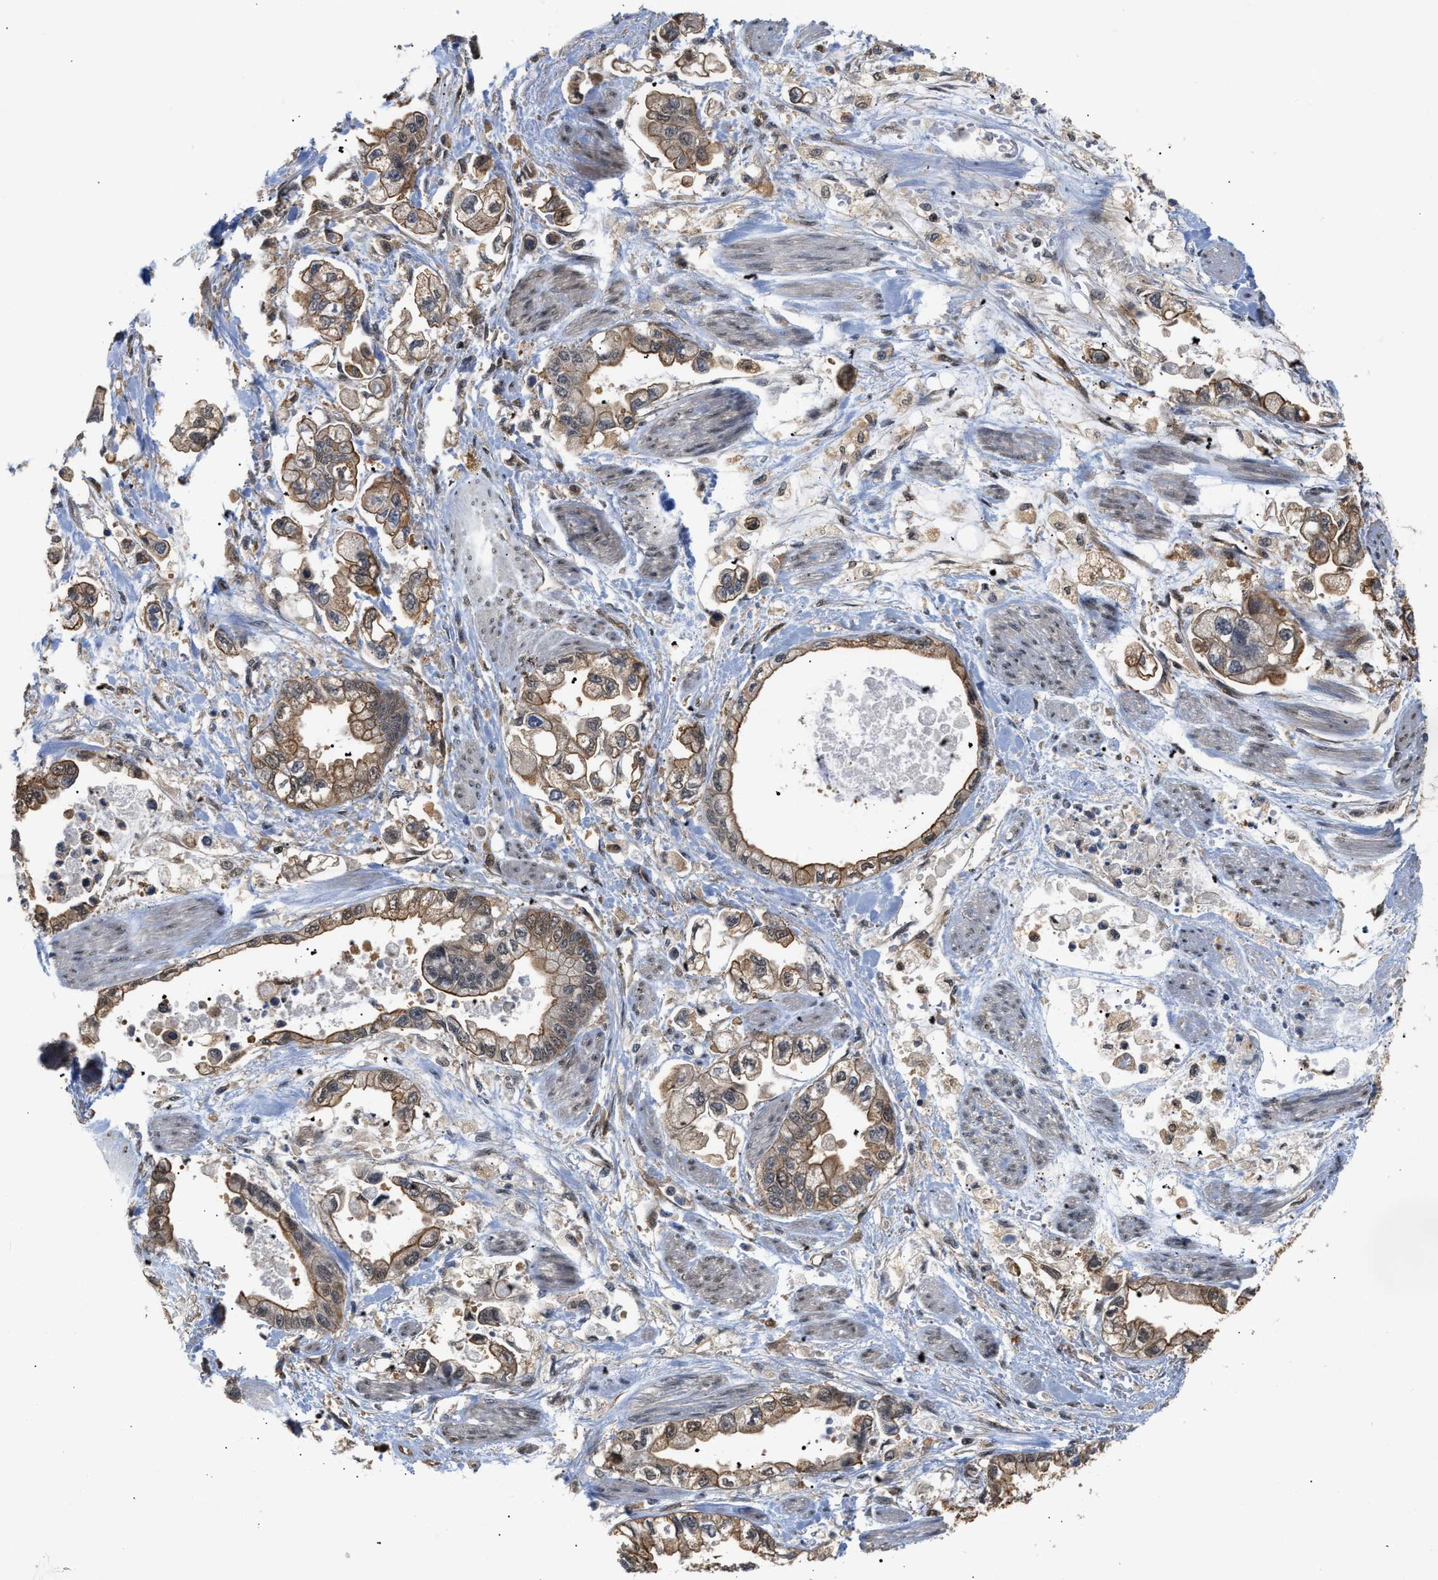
{"staining": {"intensity": "moderate", "quantity": ">75%", "location": "cytoplasmic/membranous"}, "tissue": "stomach cancer", "cell_type": "Tumor cells", "image_type": "cancer", "snomed": [{"axis": "morphology", "description": "Normal tissue, NOS"}, {"axis": "morphology", "description": "Adenocarcinoma, NOS"}, {"axis": "topography", "description": "Stomach"}], "caption": "Stomach cancer (adenocarcinoma) stained with IHC shows moderate cytoplasmic/membranous positivity in about >75% of tumor cells.", "gene": "SCAI", "patient": {"sex": "male", "age": 62}}